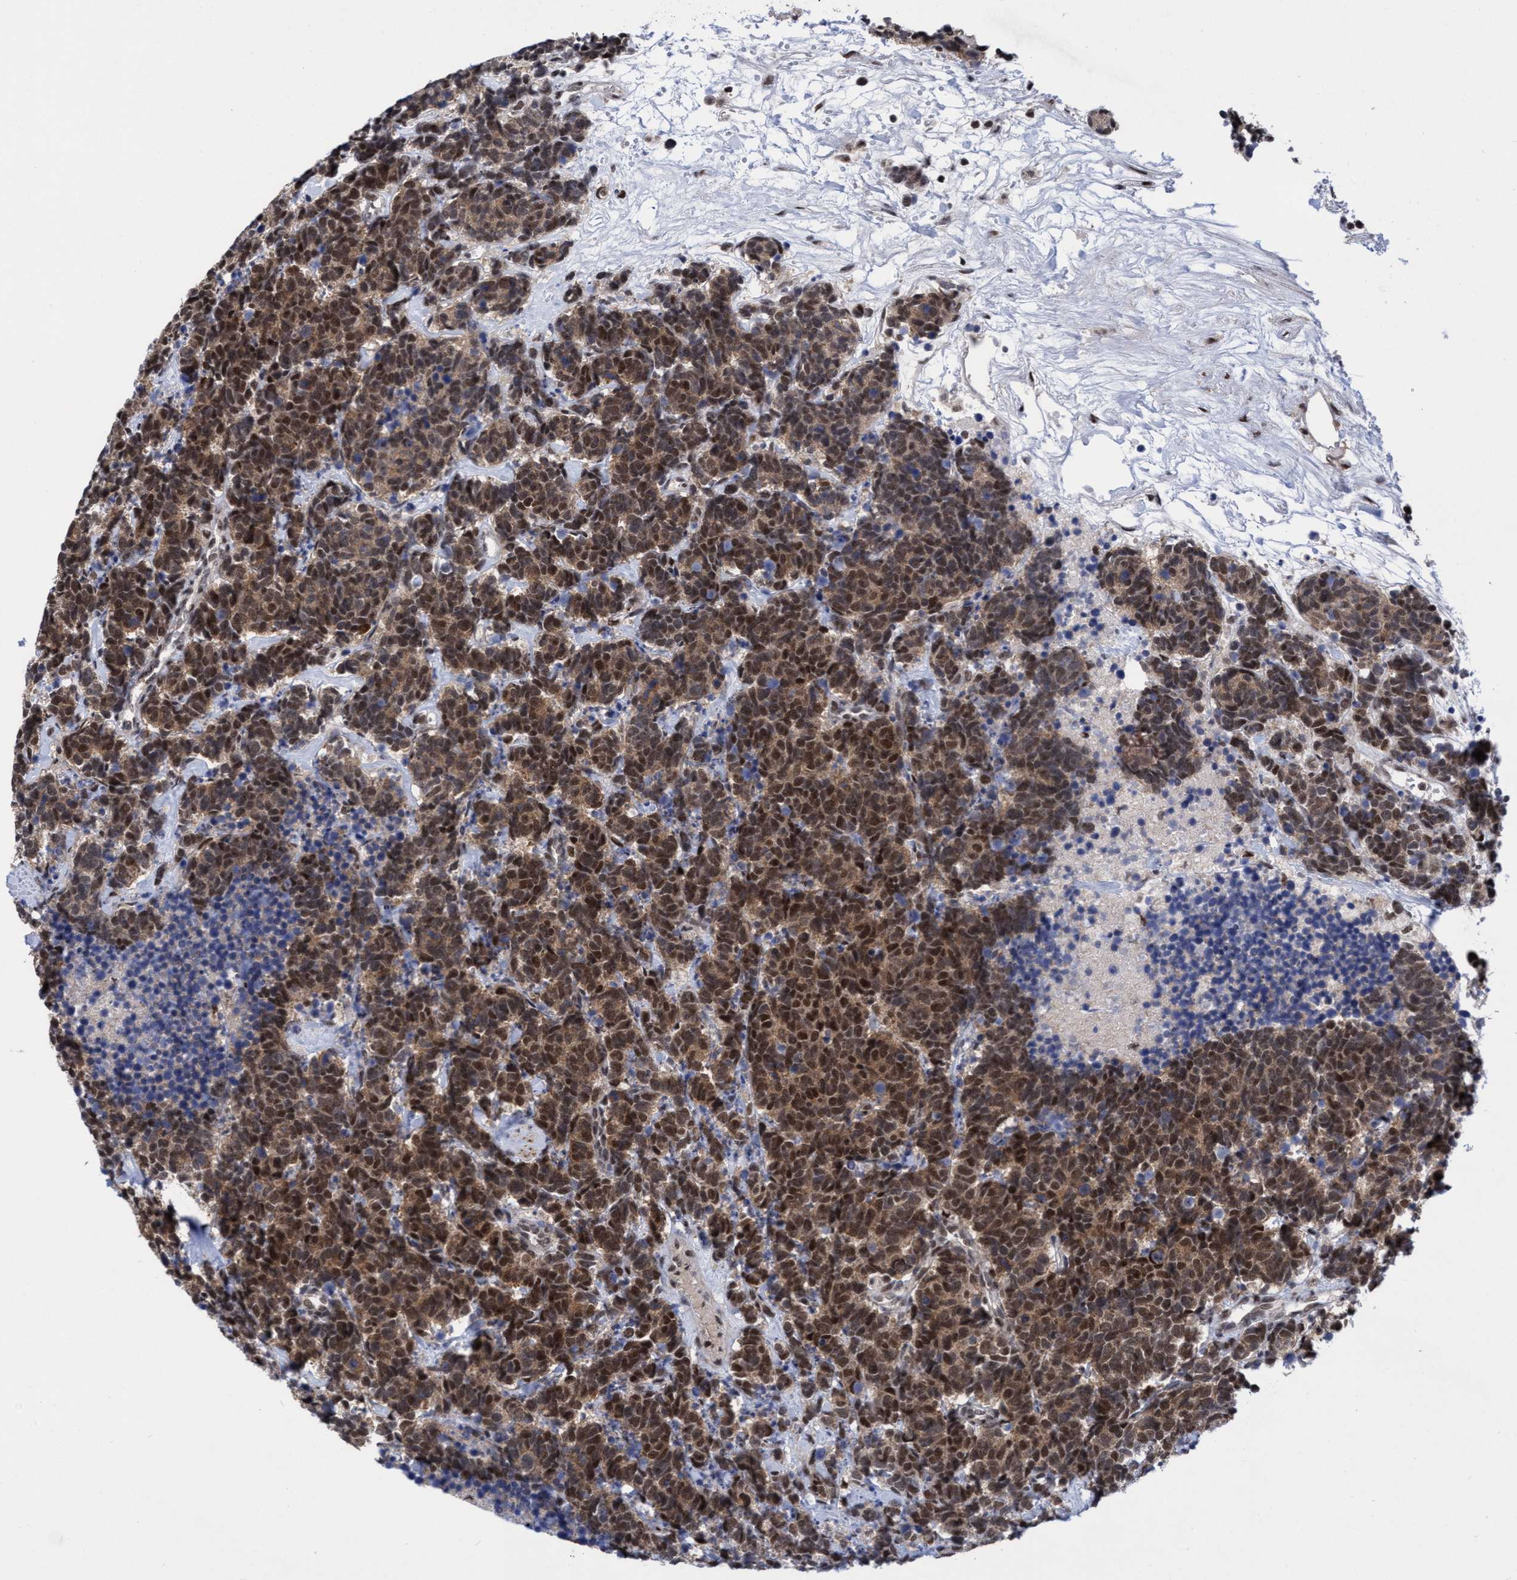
{"staining": {"intensity": "moderate", "quantity": ">75%", "location": "cytoplasmic/membranous,nuclear"}, "tissue": "carcinoid", "cell_type": "Tumor cells", "image_type": "cancer", "snomed": [{"axis": "morphology", "description": "Carcinoma, NOS"}, {"axis": "morphology", "description": "Carcinoid, malignant, NOS"}, {"axis": "topography", "description": "Urinary bladder"}], "caption": "Protein staining displays moderate cytoplasmic/membranous and nuclear expression in about >75% of tumor cells in carcinoid.", "gene": "C9orf78", "patient": {"sex": "male", "age": 57}}